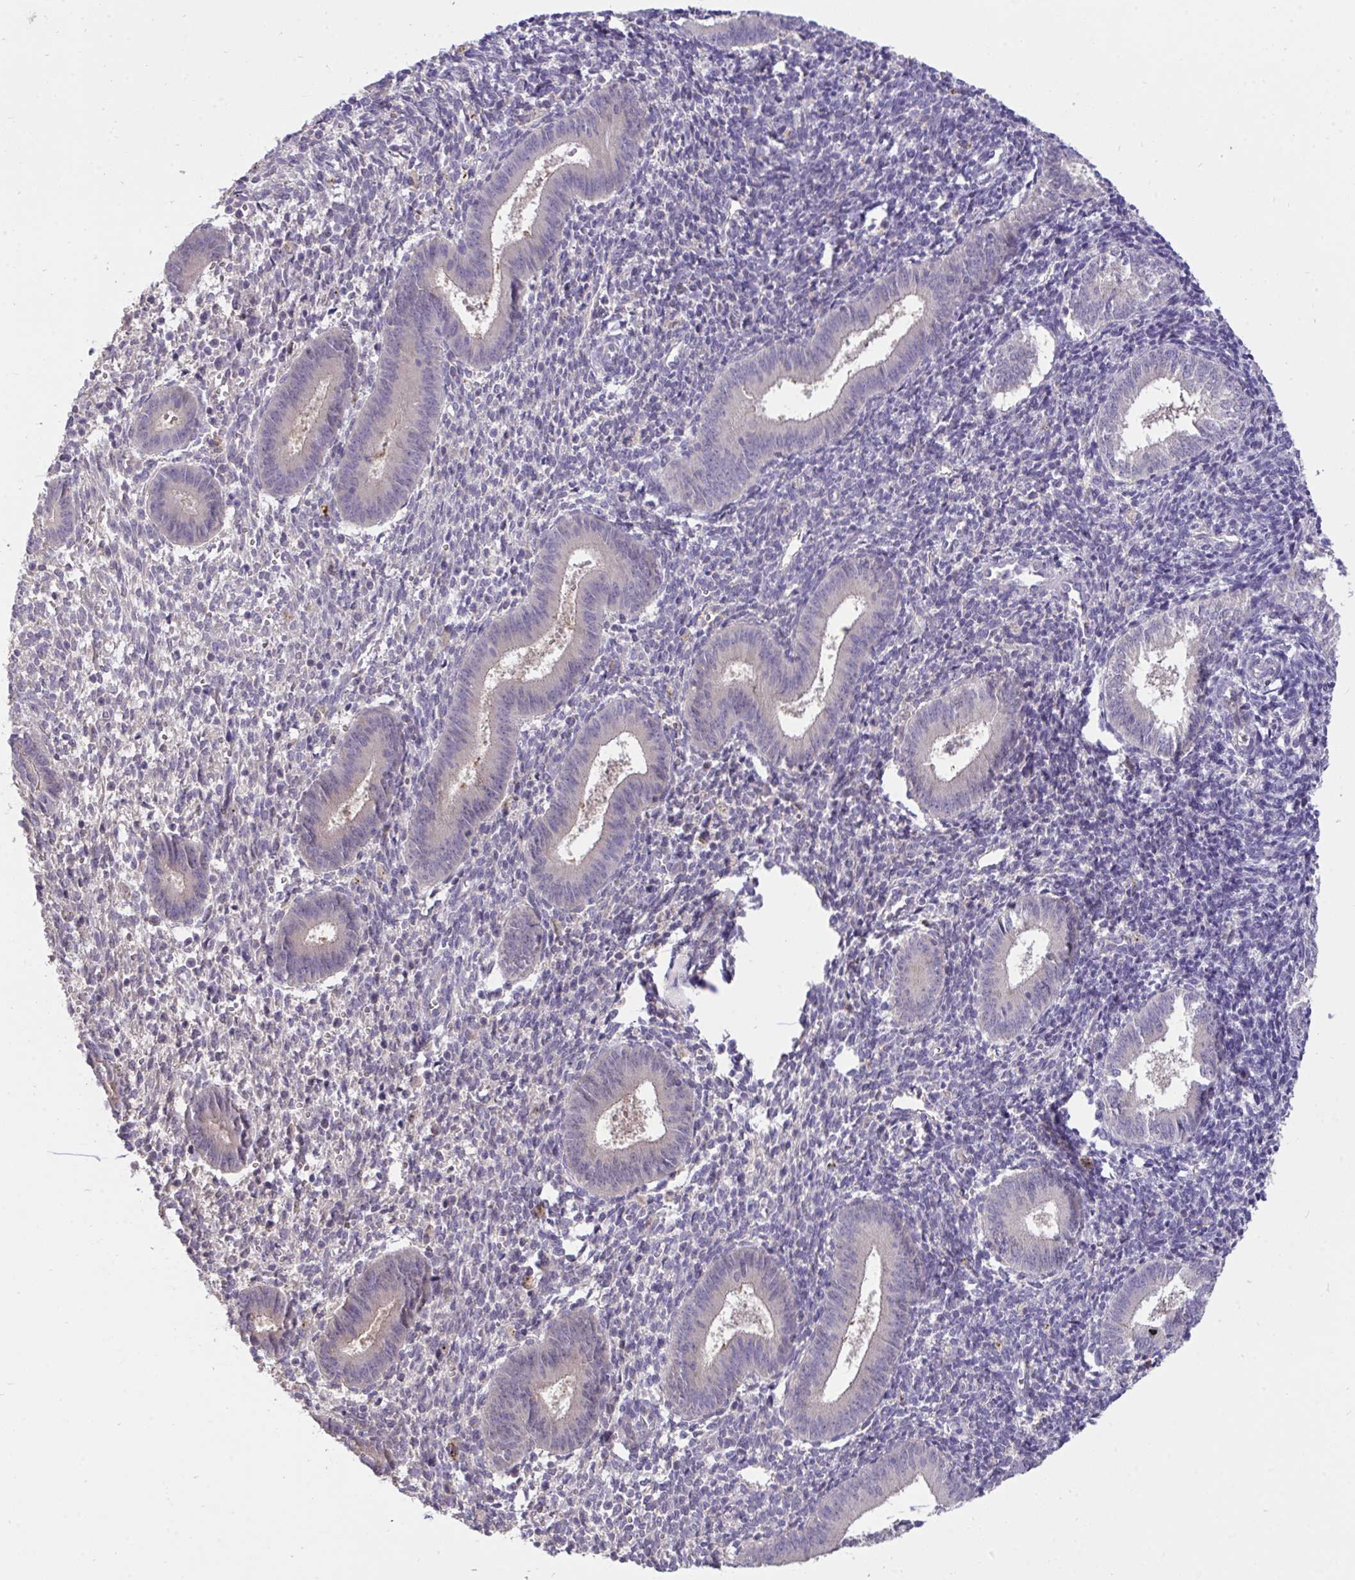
{"staining": {"intensity": "negative", "quantity": "none", "location": "none"}, "tissue": "endometrium", "cell_type": "Cells in endometrial stroma", "image_type": "normal", "snomed": [{"axis": "morphology", "description": "Normal tissue, NOS"}, {"axis": "topography", "description": "Endometrium"}], "caption": "High magnification brightfield microscopy of unremarkable endometrium stained with DAB (brown) and counterstained with hematoxylin (blue): cells in endometrial stroma show no significant expression. (Brightfield microscopy of DAB (3,3'-diaminobenzidine) IHC at high magnification).", "gene": "C19orf54", "patient": {"sex": "female", "age": 25}}